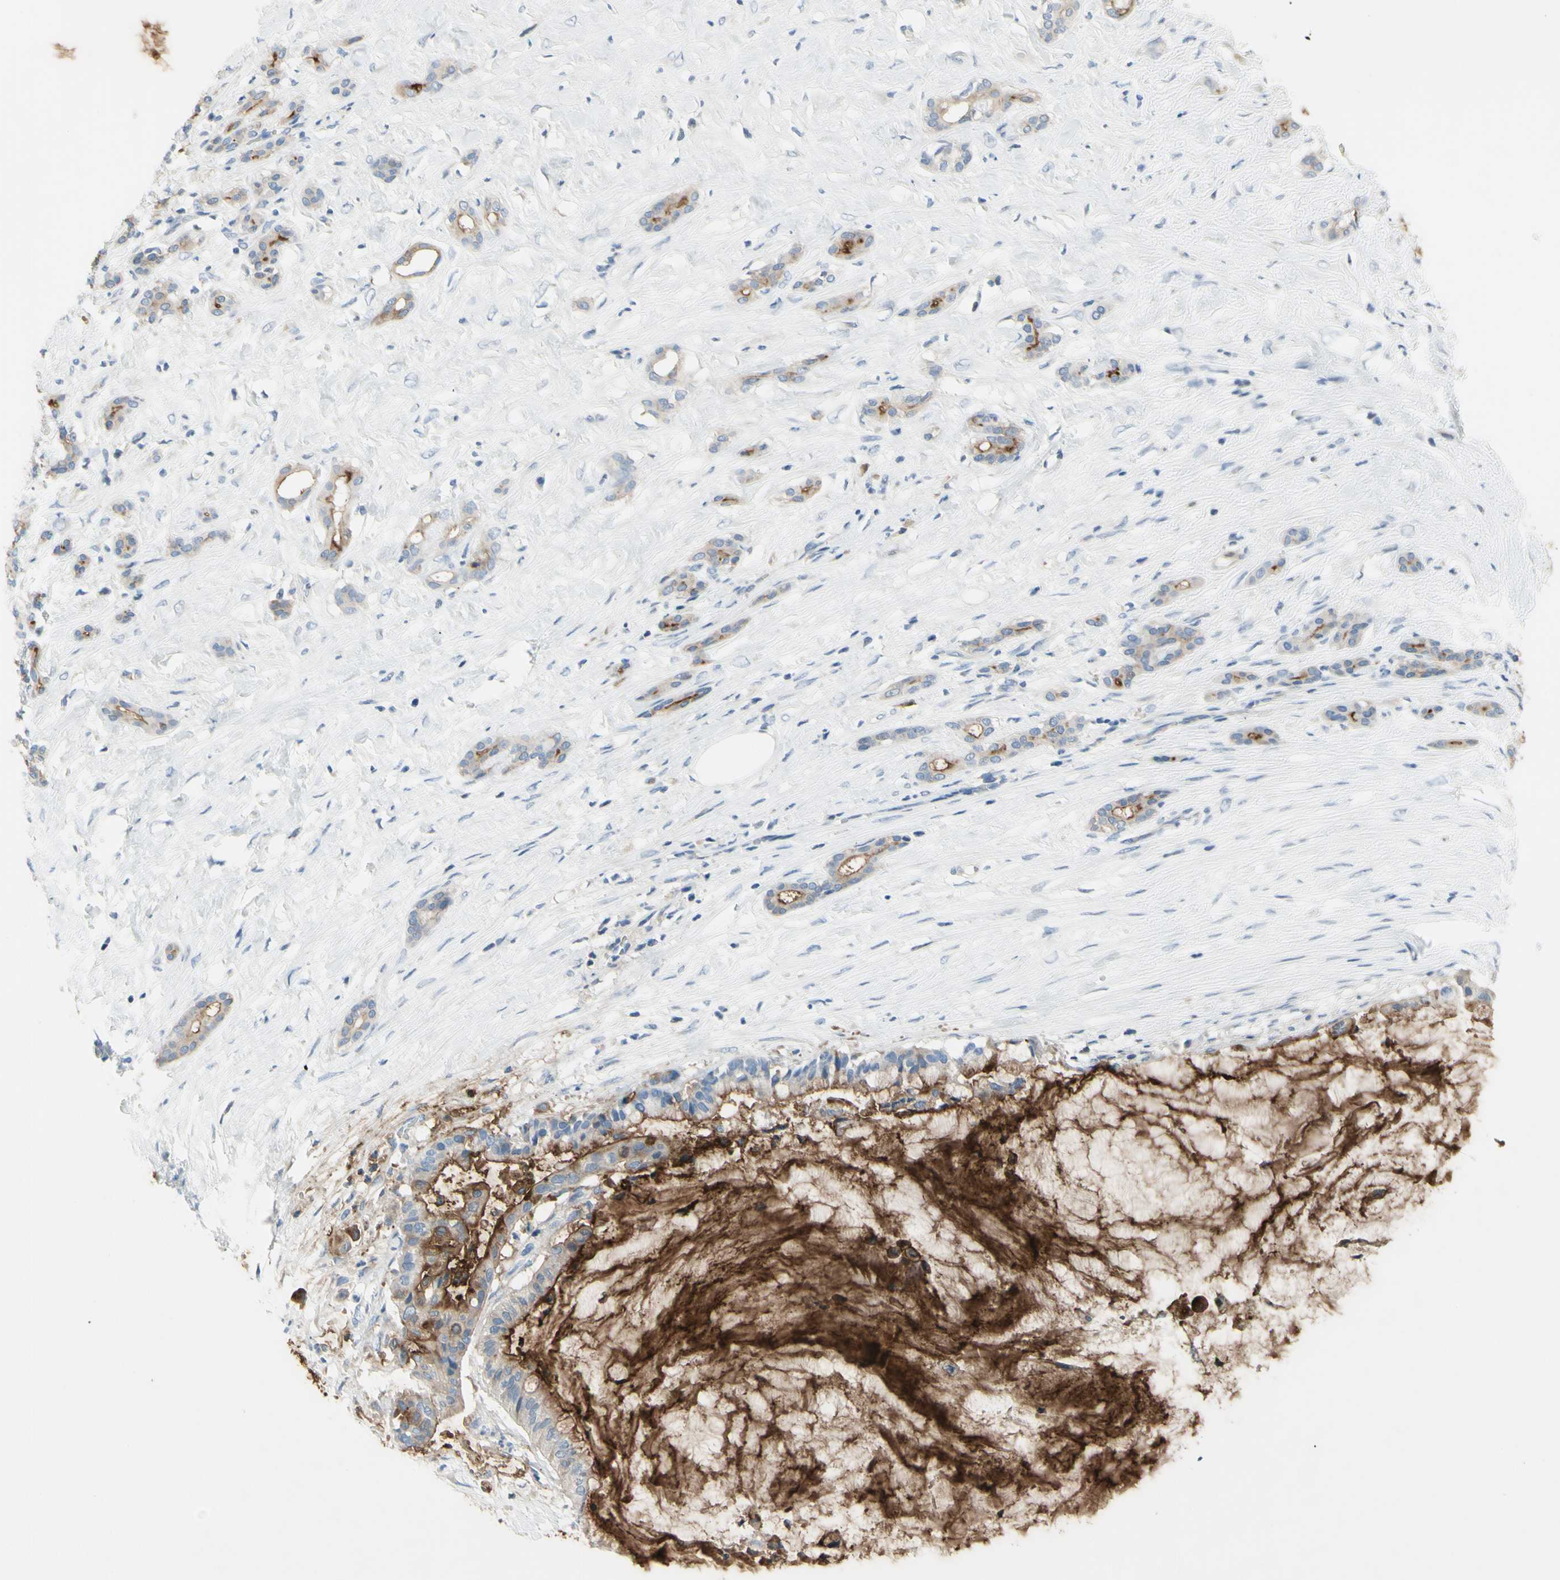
{"staining": {"intensity": "weak", "quantity": ">75%", "location": "cytoplasmic/membranous"}, "tissue": "pancreatic cancer", "cell_type": "Tumor cells", "image_type": "cancer", "snomed": [{"axis": "morphology", "description": "Adenocarcinoma, NOS"}, {"axis": "topography", "description": "Pancreas"}], "caption": "Tumor cells exhibit low levels of weak cytoplasmic/membranous staining in approximately >75% of cells in human pancreatic adenocarcinoma.", "gene": "MUC1", "patient": {"sex": "male", "age": 41}}